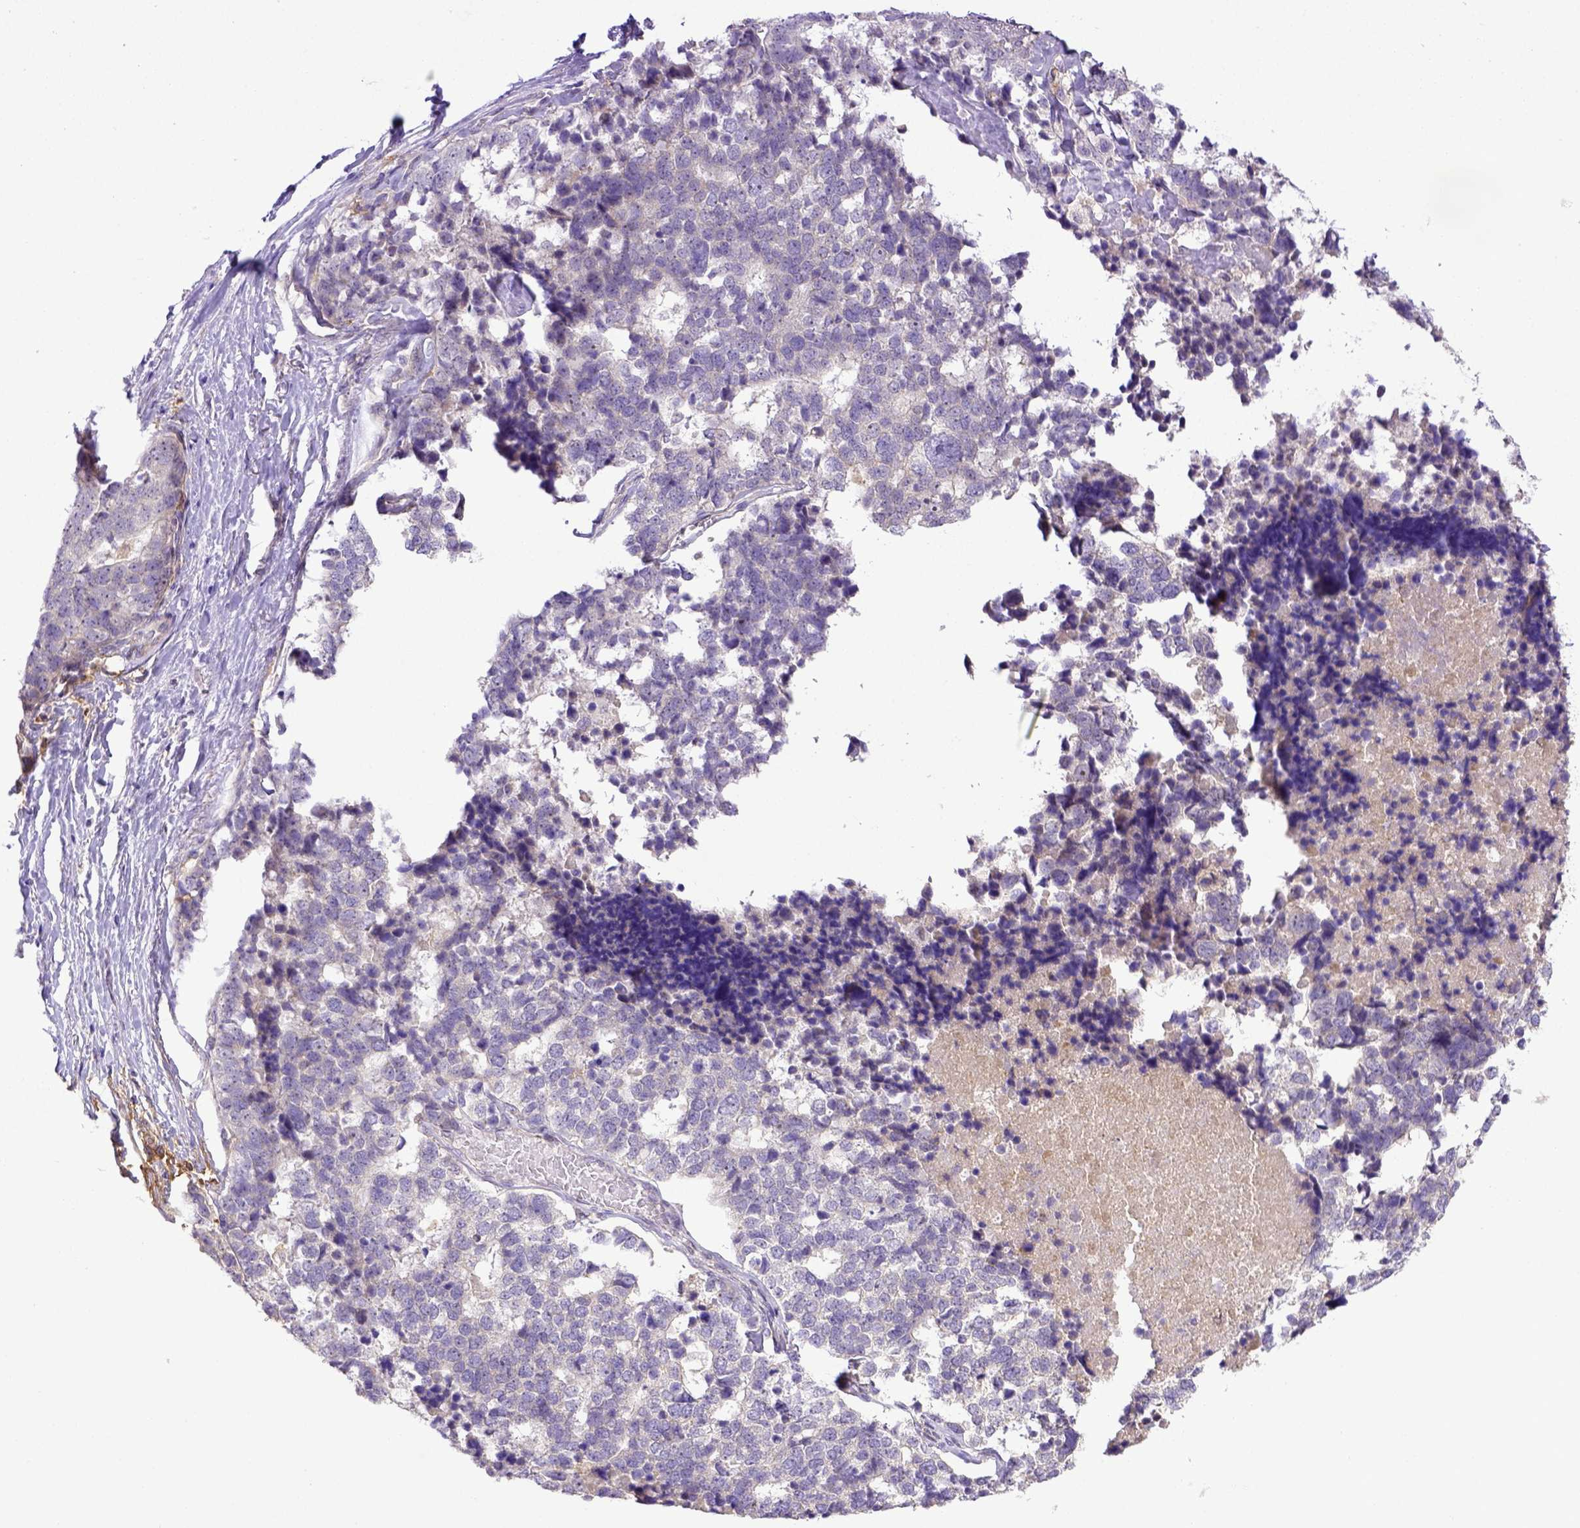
{"staining": {"intensity": "negative", "quantity": "none", "location": "none"}, "tissue": "stomach cancer", "cell_type": "Tumor cells", "image_type": "cancer", "snomed": [{"axis": "morphology", "description": "Adenocarcinoma, NOS"}, {"axis": "topography", "description": "Stomach"}], "caption": "An image of human stomach cancer (adenocarcinoma) is negative for staining in tumor cells.", "gene": "CD40", "patient": {"sex": "male", "age": 69}}